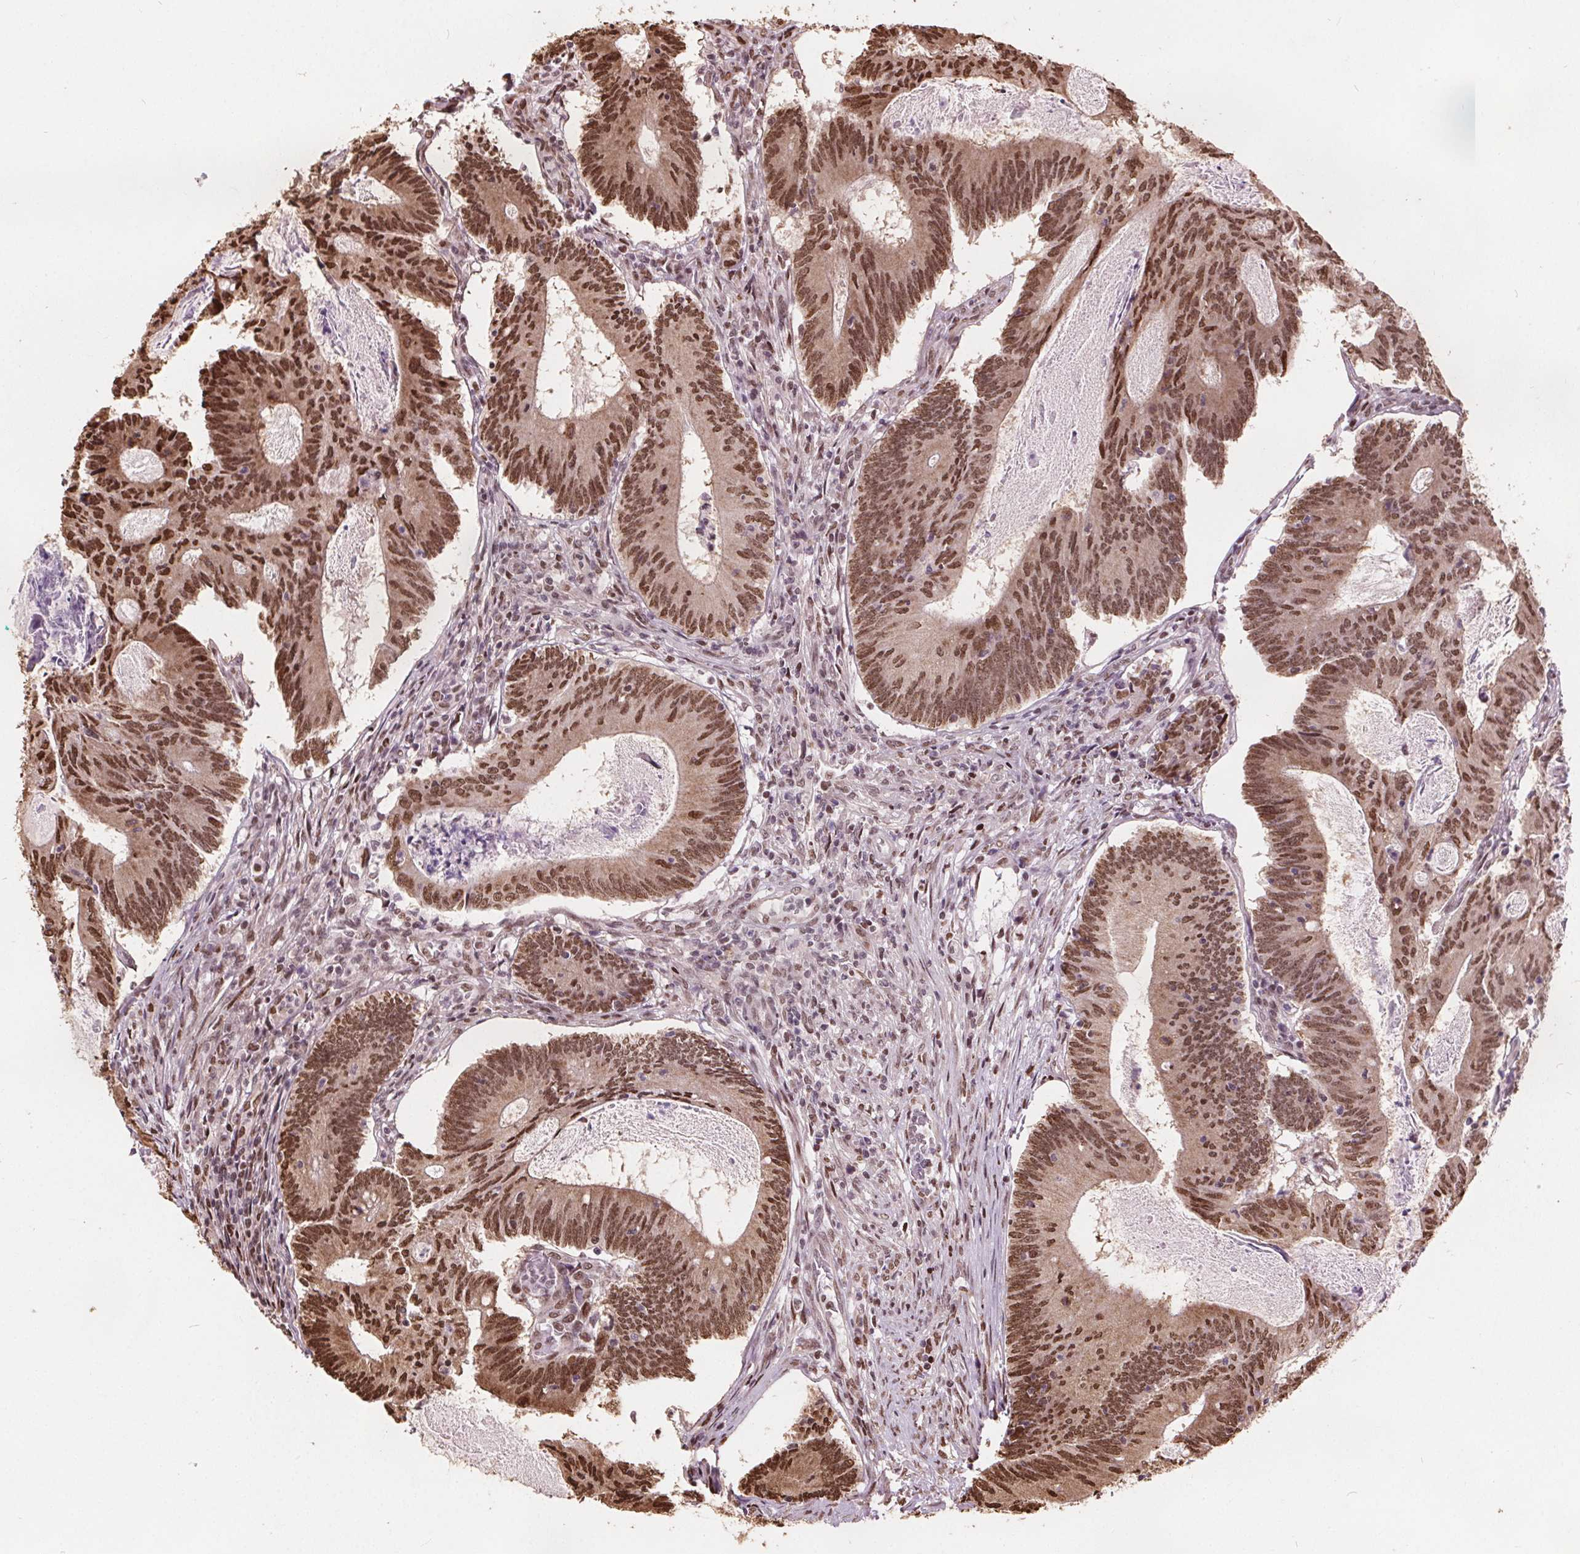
{"staining": {"intensity": "moderate", "quantity": ">75%", "location": "nuclear"}, "tissue": "colorectal cancer", "cell_type": "Tumor cells", "image_type": "cancer", "snomed": [{"axis": "morphology", "description": "Adenocarcinoma, NOS"}, {"axis": "topography", "description": "Colon"}], "caption": "This image reveals immunohistochemistry (IHC) staining of colorectal cancer (adenocarcinoma), with medium moderate nuclear staining in about >75% of tumor cells.", "gene": "ISLR2", "patient": {"sex": "female", "age": 70}}